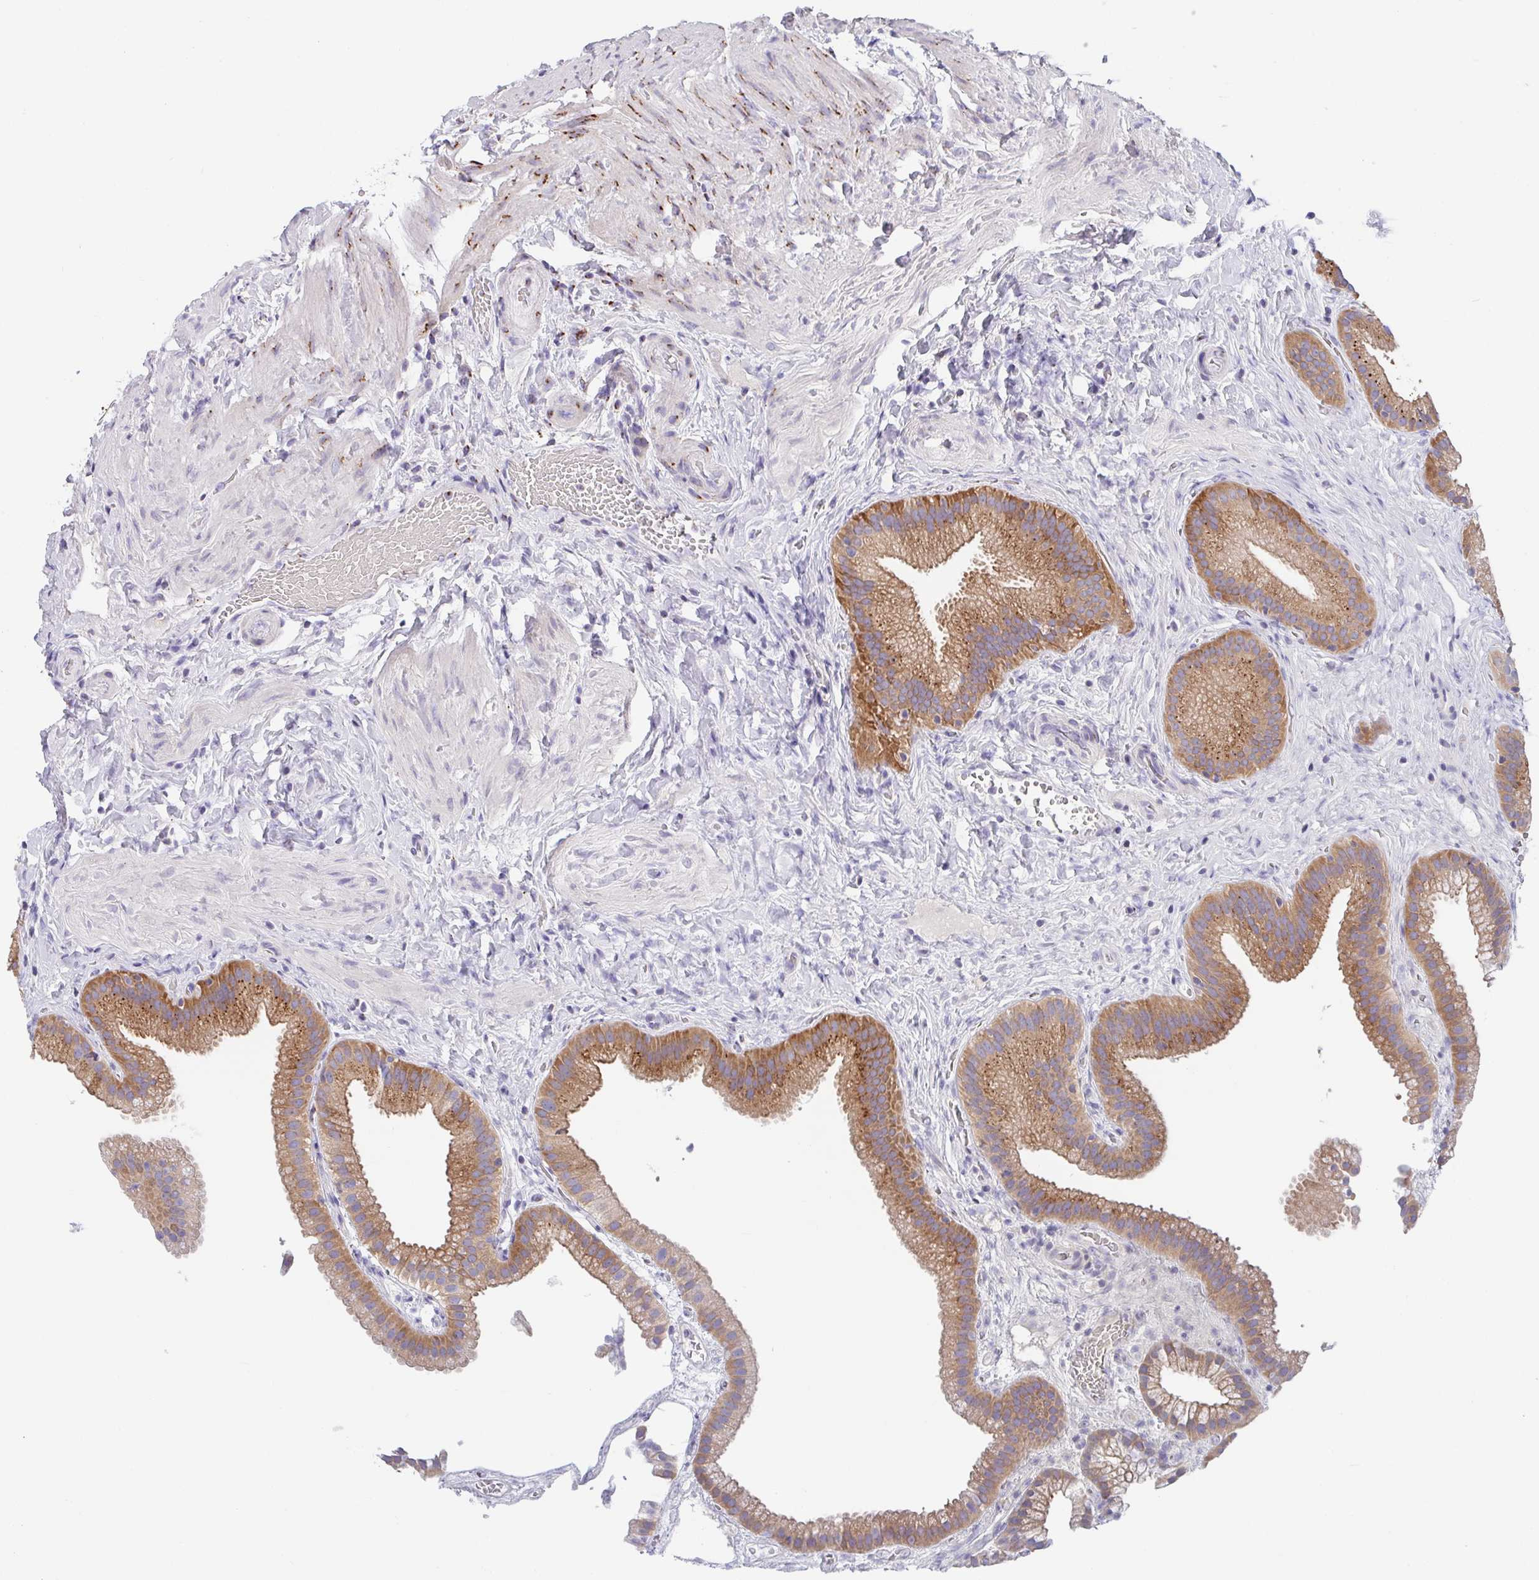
{"staining": {"intensity": "moderate", "quantity": ">75%", "location": "cytoplasmic/membranous"}, "tissue": "gallbladder", "cell_type": "Glandular cells", "image_type": "normal", "snomed": [{"axis": "morphology", "description": "Normal tissue, NOS"}, {"axis": "topography", "description": "Gallbladder"}], "caption": "High-power microscopy captured an IHC micrograph of unremarkable gallbladder, revealing moderate cytoplasmic/membranous positivity in about >75% of glandular cells.", "gene": "PROSER3", "patient": {"sex": "female", "age": 63}}